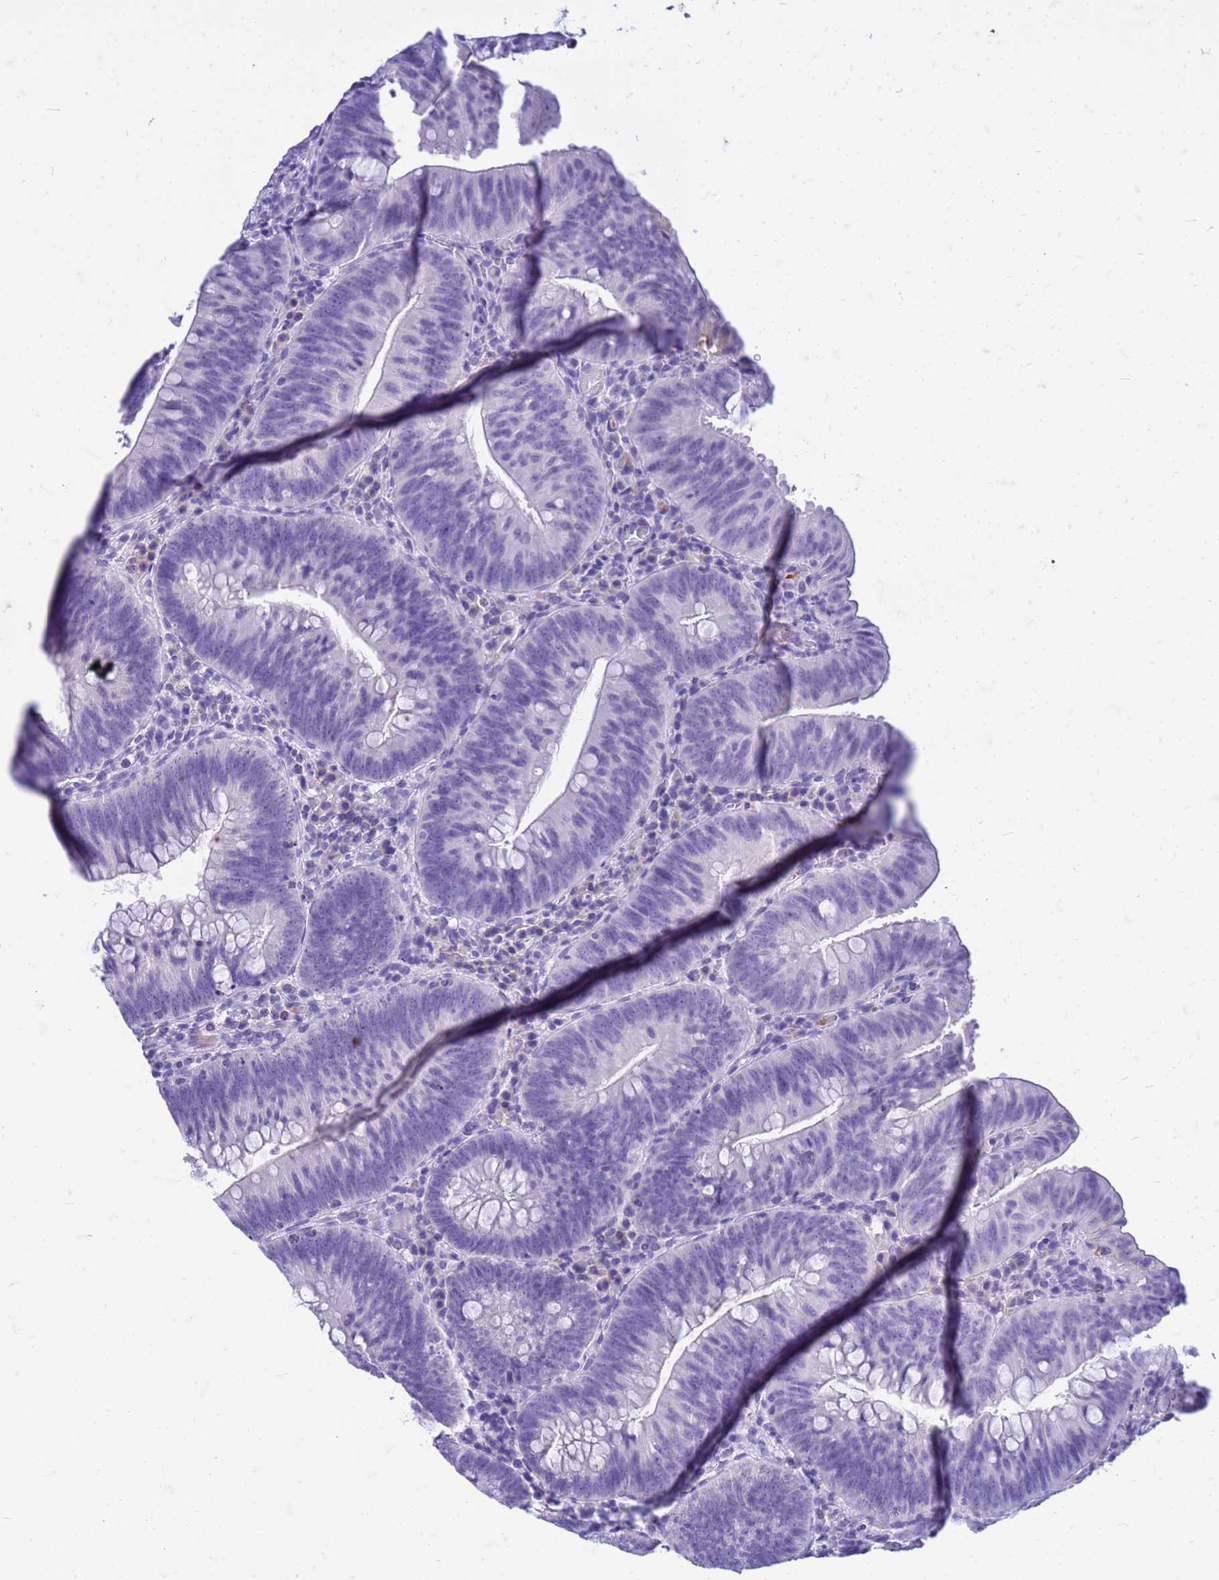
{"staining": {"intensity": "negative", "quantity": "none", "location": "none"}, "tissue": "colorectal cancer", "cell_type": "Tumor cells", "image_type": "cancer", "snomed": [{"axis": "morphology", "description": "Adenocarcinoma, NOS"}, {"axis": "topography", "description": "Rectum"}], "caption": "High magnification brightfield microscopy of adenocarcinoma (colorectal) stained with DAB (brown) and counterstained with hematoxylin (blue): tumor cells show no significant staining.", "gene": "CFAP100", "patient": {"sex": "female", "age": 75}}